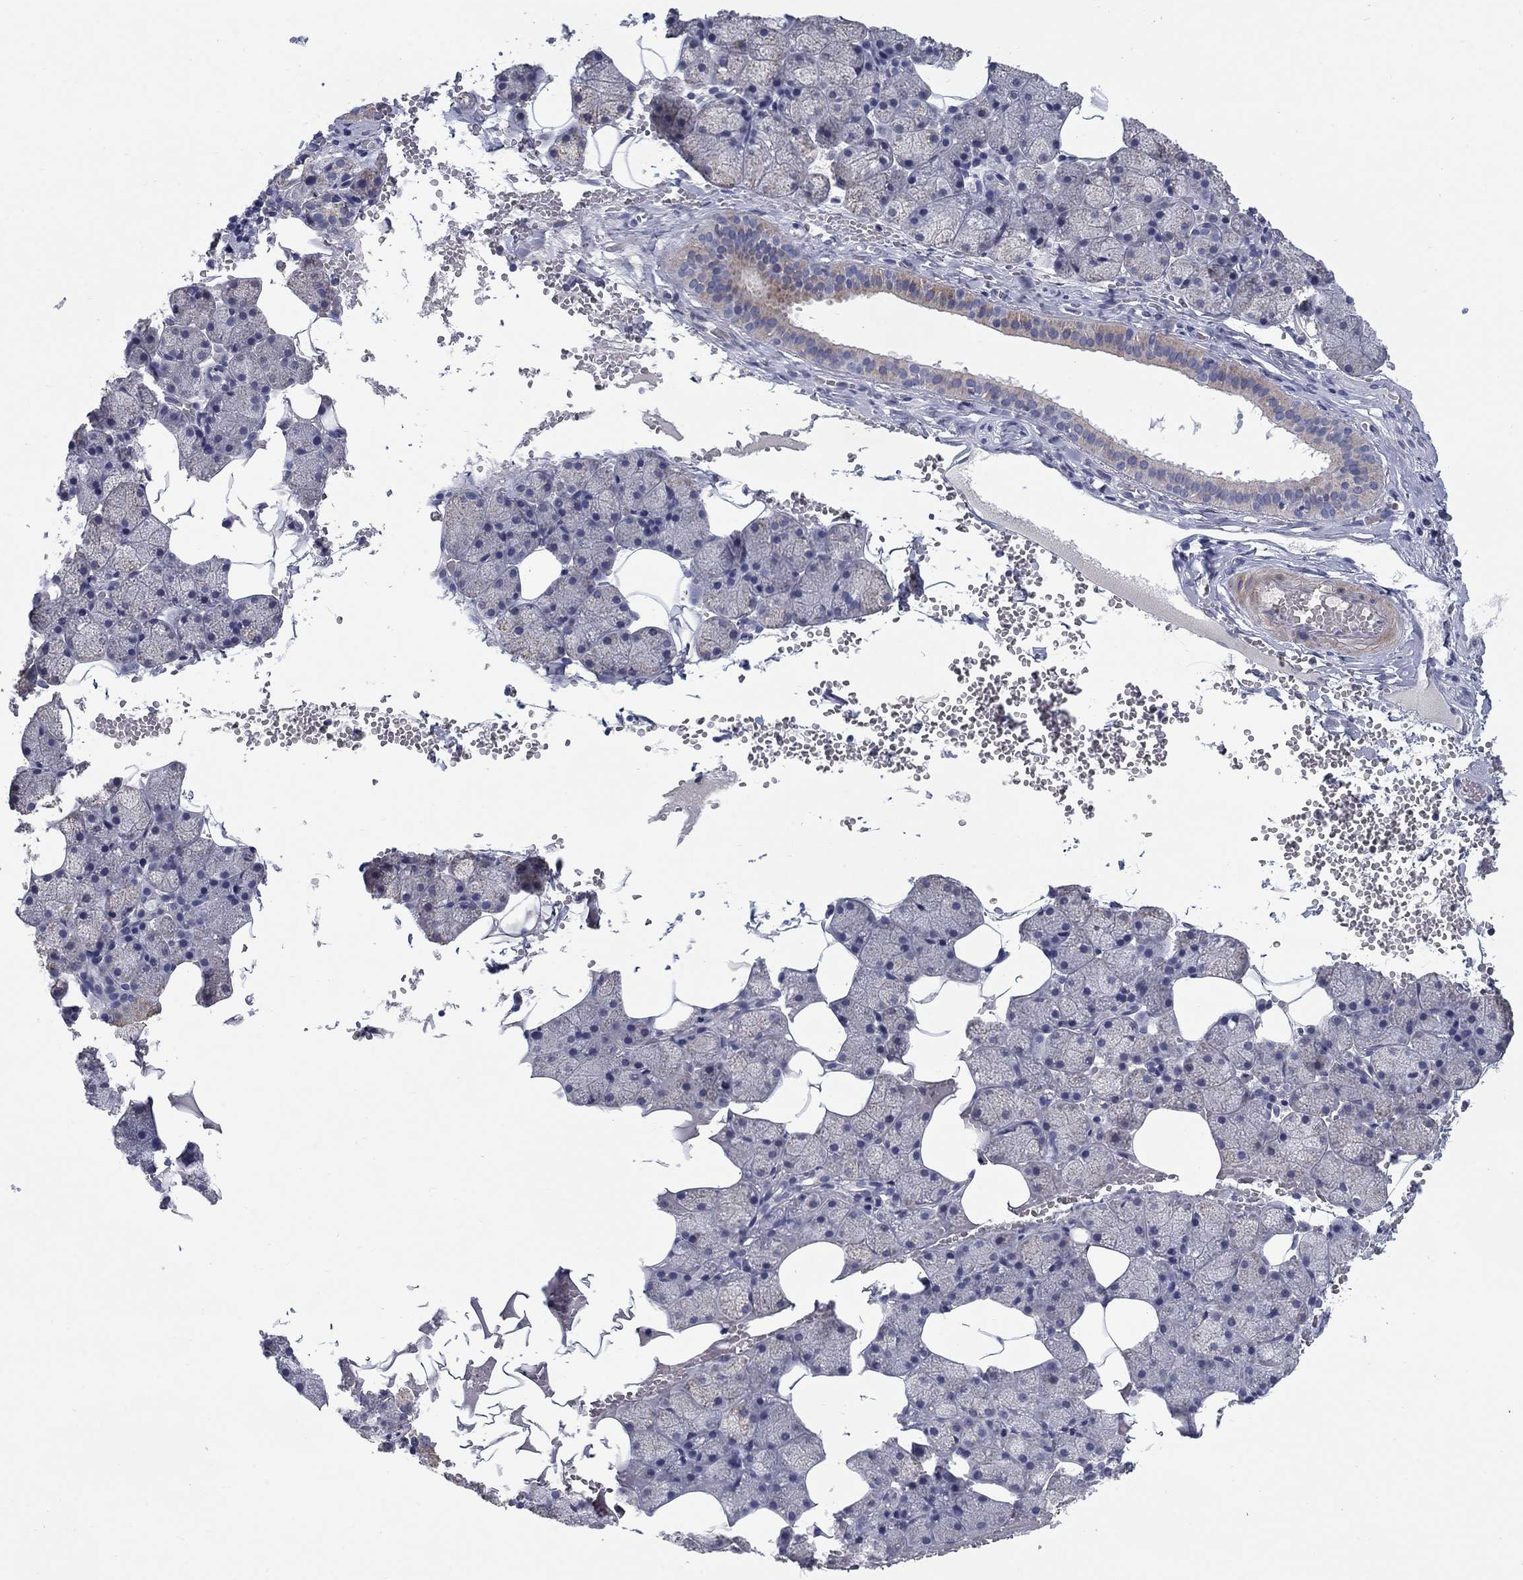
{"staining": {"intensity": "moderate", "quantity": "<25%", "location": "cytoplasmic/membranous"}, "tissue": "salivary gland", "cell_type": "Glandular cells", "image_type": "normal", "snomed": [{"axis": "morphology", "description": "Normal tissue, NOS"}, {"axis": "topography", "description": "Salivary gland"}], "caption": "Human salivary gland stained with a brown dye exhibits moderate cytoplasmic/membranous positive staining in approximately <25% of glandular cells.", "gene": "FRK", "patient": {"sex": "male", "age": 38}}